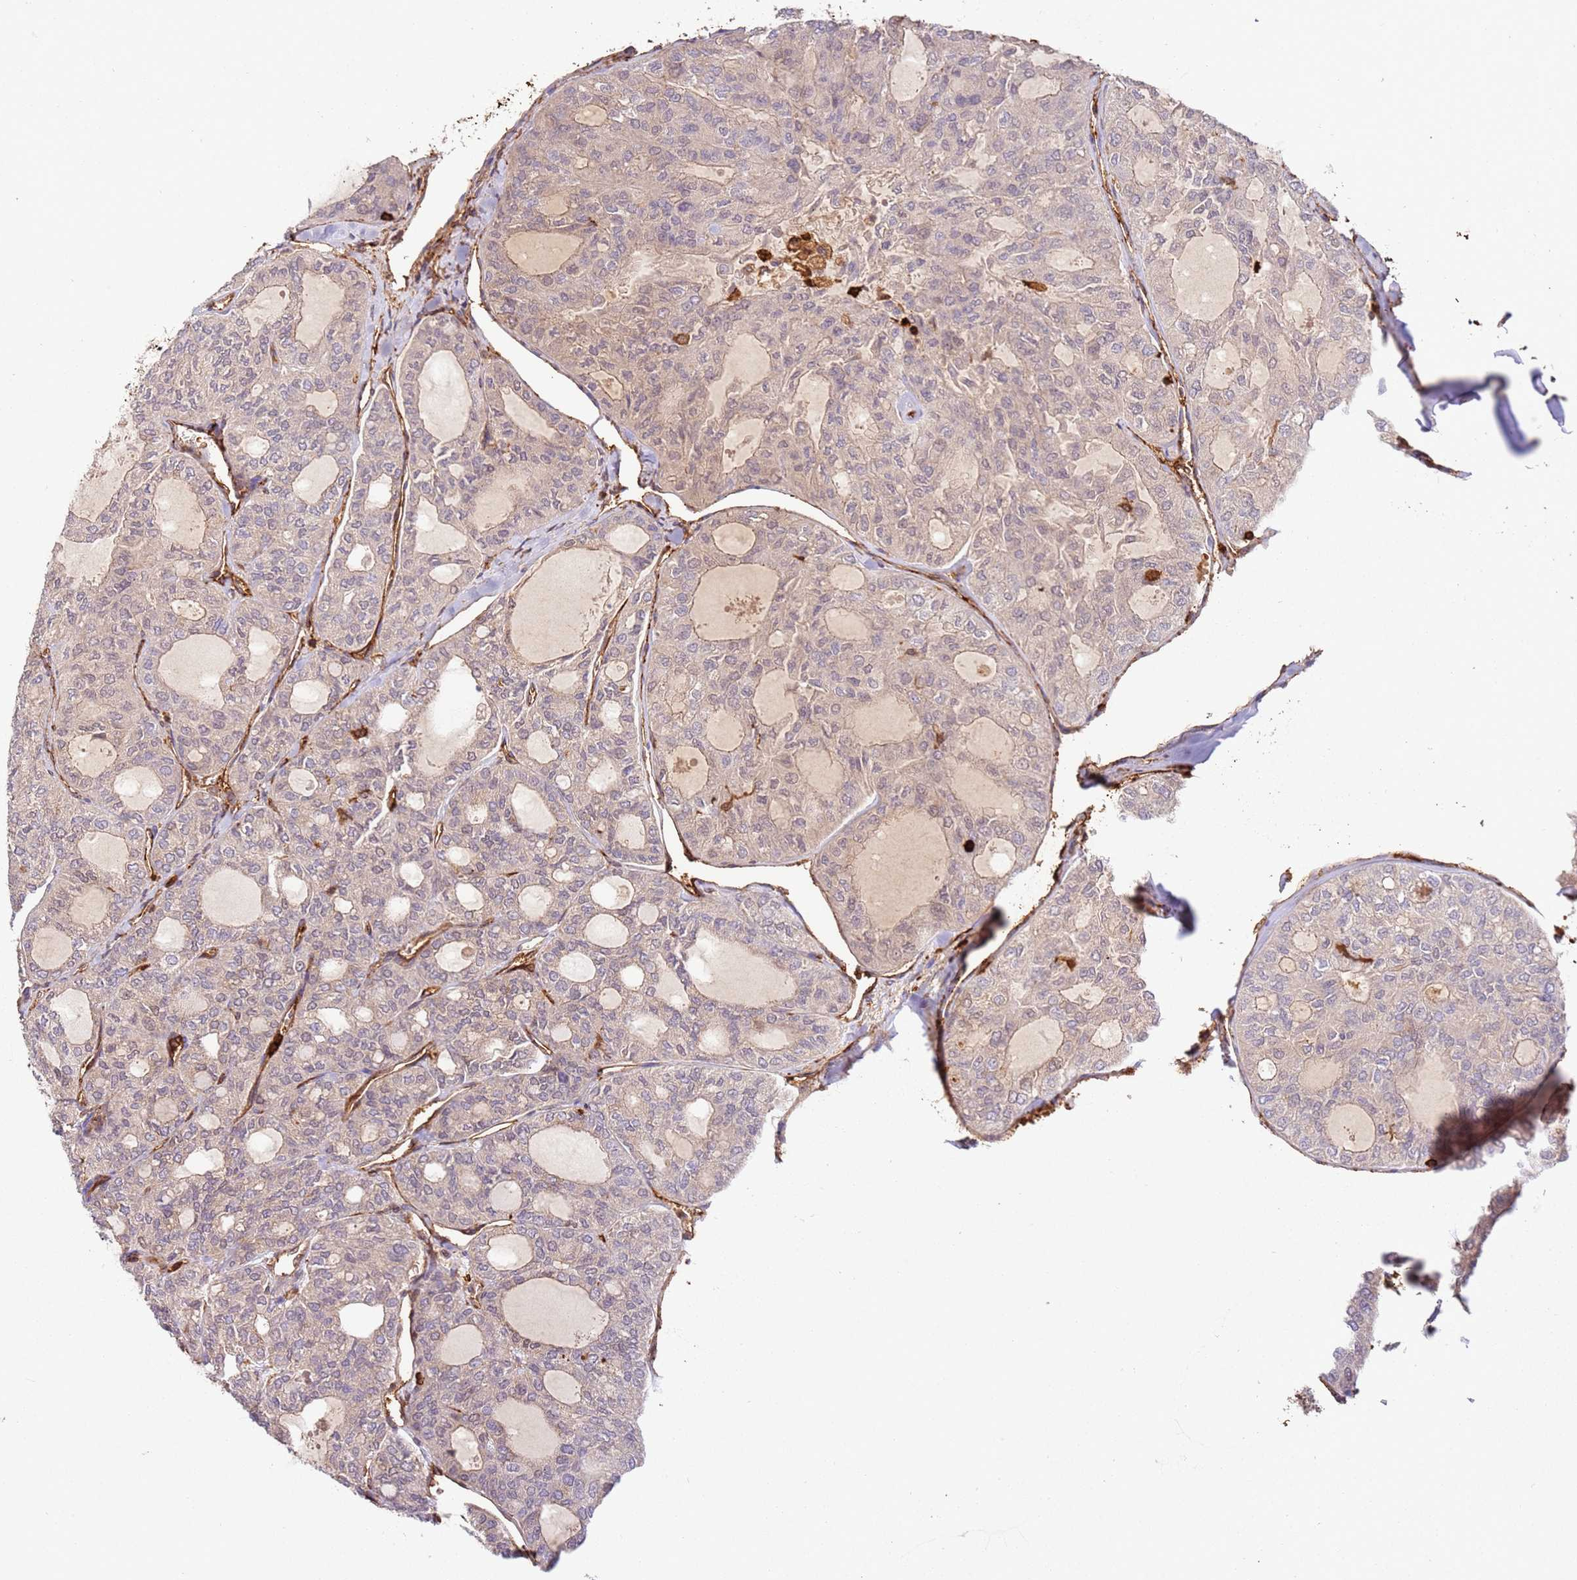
{"staining": {"intensity": "weak", "quantity": "<25%", "location": "cytoplasmic/membranous"}, "tissue": "thyroid cancer", "cell_type": "Tumor cells", "image_type": "cancer", "snomed": [{"axis": "morphology", "description": "Follicular adenoma carcinoma, NOS"}, {"axis": "topography", "description": "Thyroid gland"}], "caption": "A photomicrograph of thyroid follicular adenoma carcinoma stained for a protein exhibits no brown staining in tumor cells.", "gene": "OR6P1", "patient": {"sex": "male", "age": 75}}